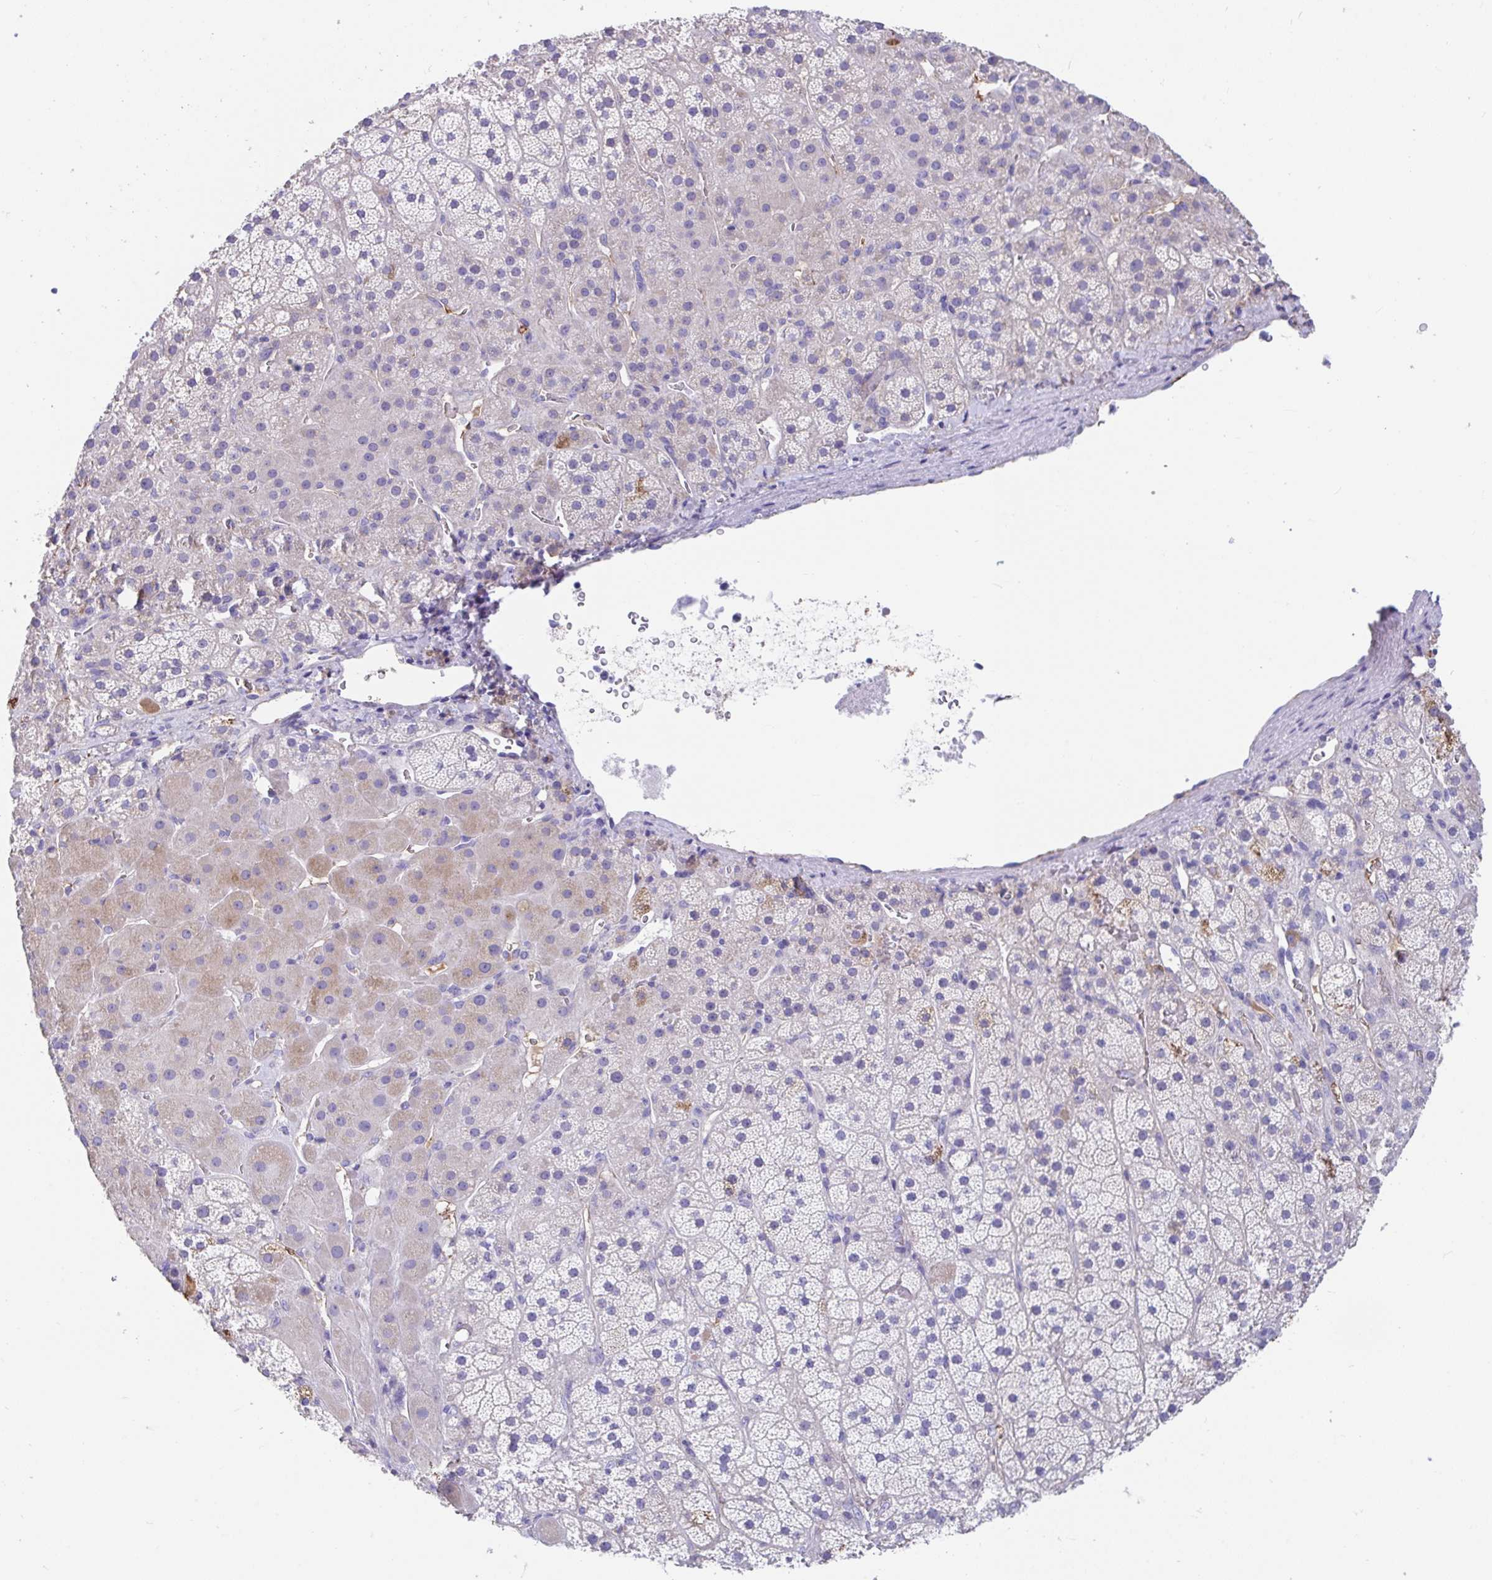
{"staining": {"intensity": "moderate", "quantity": "<25%", "location": "cytoplasmic/membranous"}, "tissue": "adrenal gland", "cell_type": "Glandular cells", "image_type": "normal", "snomed": [{"axis": "morphology", "description": "Normal tissue, NOS"}, {"axis": "topography", "description": "Adrenal gland"}], "caption": "High-power microscopy captured an immunohistochemistry micrograph of benign adrenal gland, revealing moderate cytoplasmic/membranous staining in approximately <25% of glandular cells.", "gene": "CCSAP", "patient": {"sex": "male", "age": 57}}